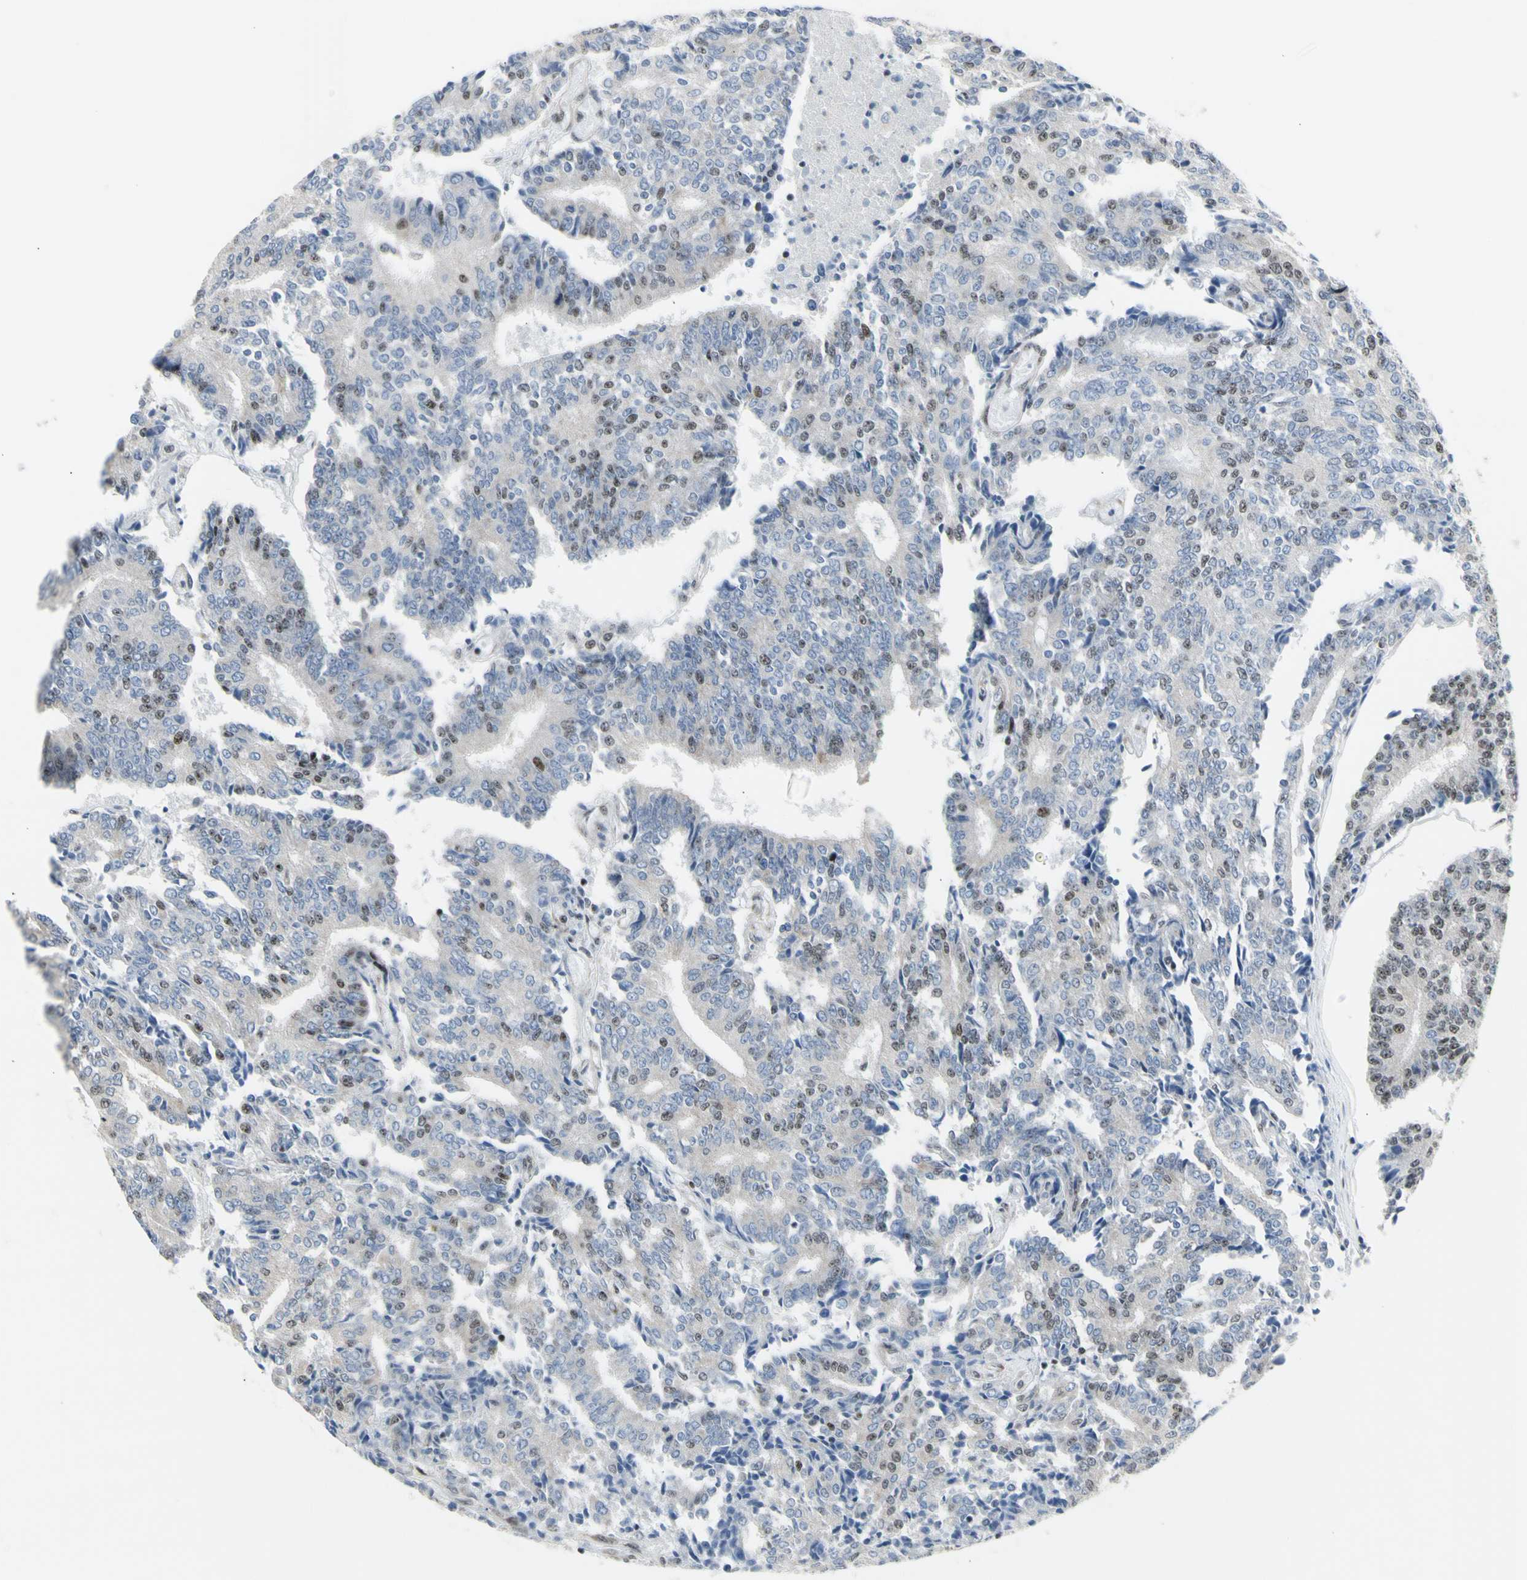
{"staining": {"intensity": "moderate", "quantity": "25%-75%", "location": "nuclear"}, "tissue": "prostate cancer", "cell_type": "Tumor cells", "image_type": "cancer", "snomed": [{"axis": "morphology", "description": "Normal tissue, NOS"}, {"axis": "morphology", "description": "Adenocarcinoma, High grade"}, {"axis": "topography", "description": "Prostate"}, {"axis": "topography", "description": "Seminal veicle"}], "caption": "The photomicrograph exhibits immunohistochemical staining of prostate cancer. There is moderate nuclear expression is present in approximately 25%-75% of tumor cells.", "gene": "DHRS7B", "patient": {"sex": "male", "age": 55}}